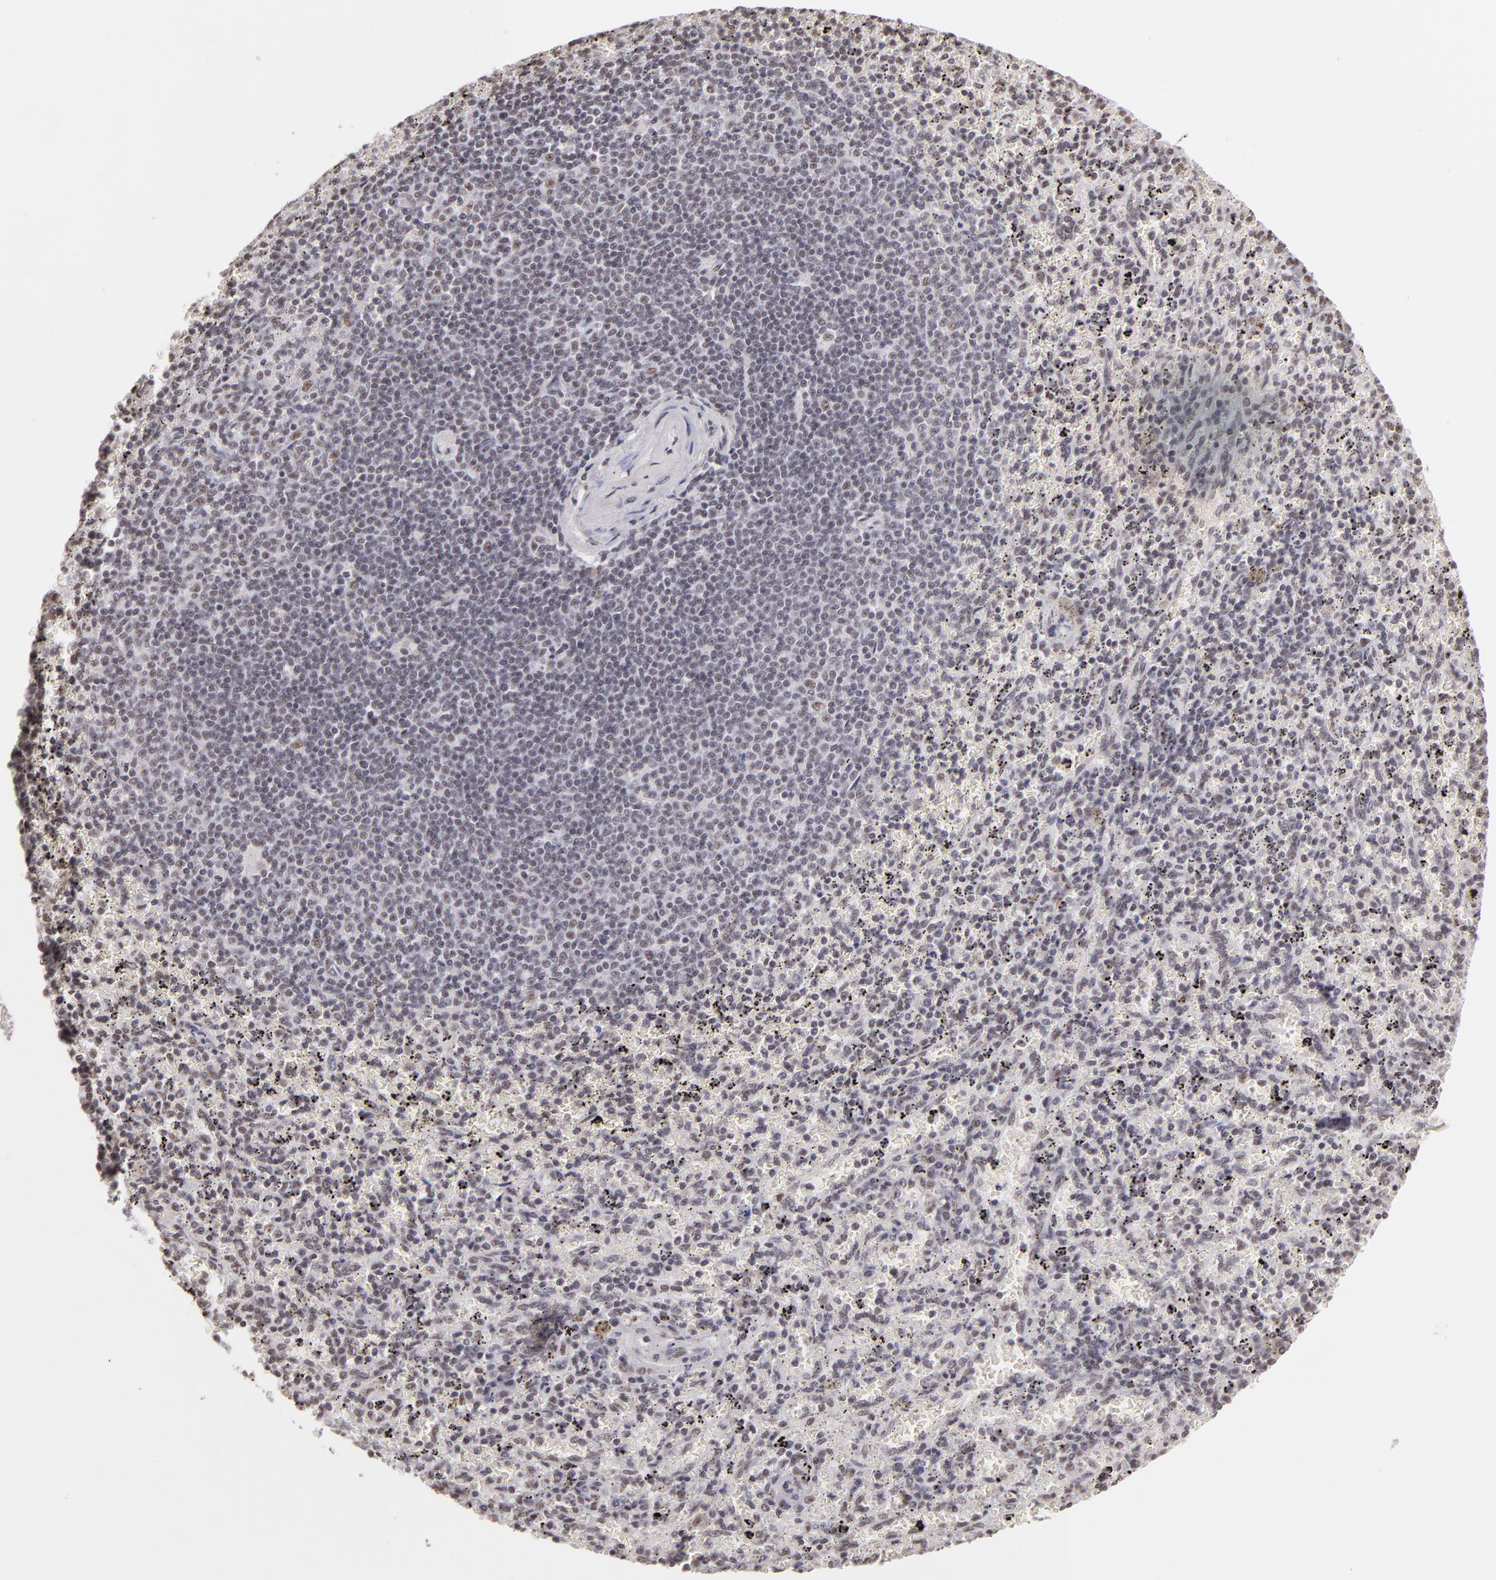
{"staining": {"intensity": "weak", "quantity": "<25%", "location": "nuclear"}, "tissue": "spleen", "cell_type": "Cells in red pulp", "image_type": "normal", "snomed": [{"axis": "morphology", "description": "Normal tissue, NOS"}, {"axis": "topography", "description": "Spleen"}], "caption": "A histopathology image of human spleen is negative for staining in cells in red pulp. (DAB immunohistochemistry (IHC), high magnification).", "gene": "INTS6", "patient": {"sex": "female", "age": 43}}